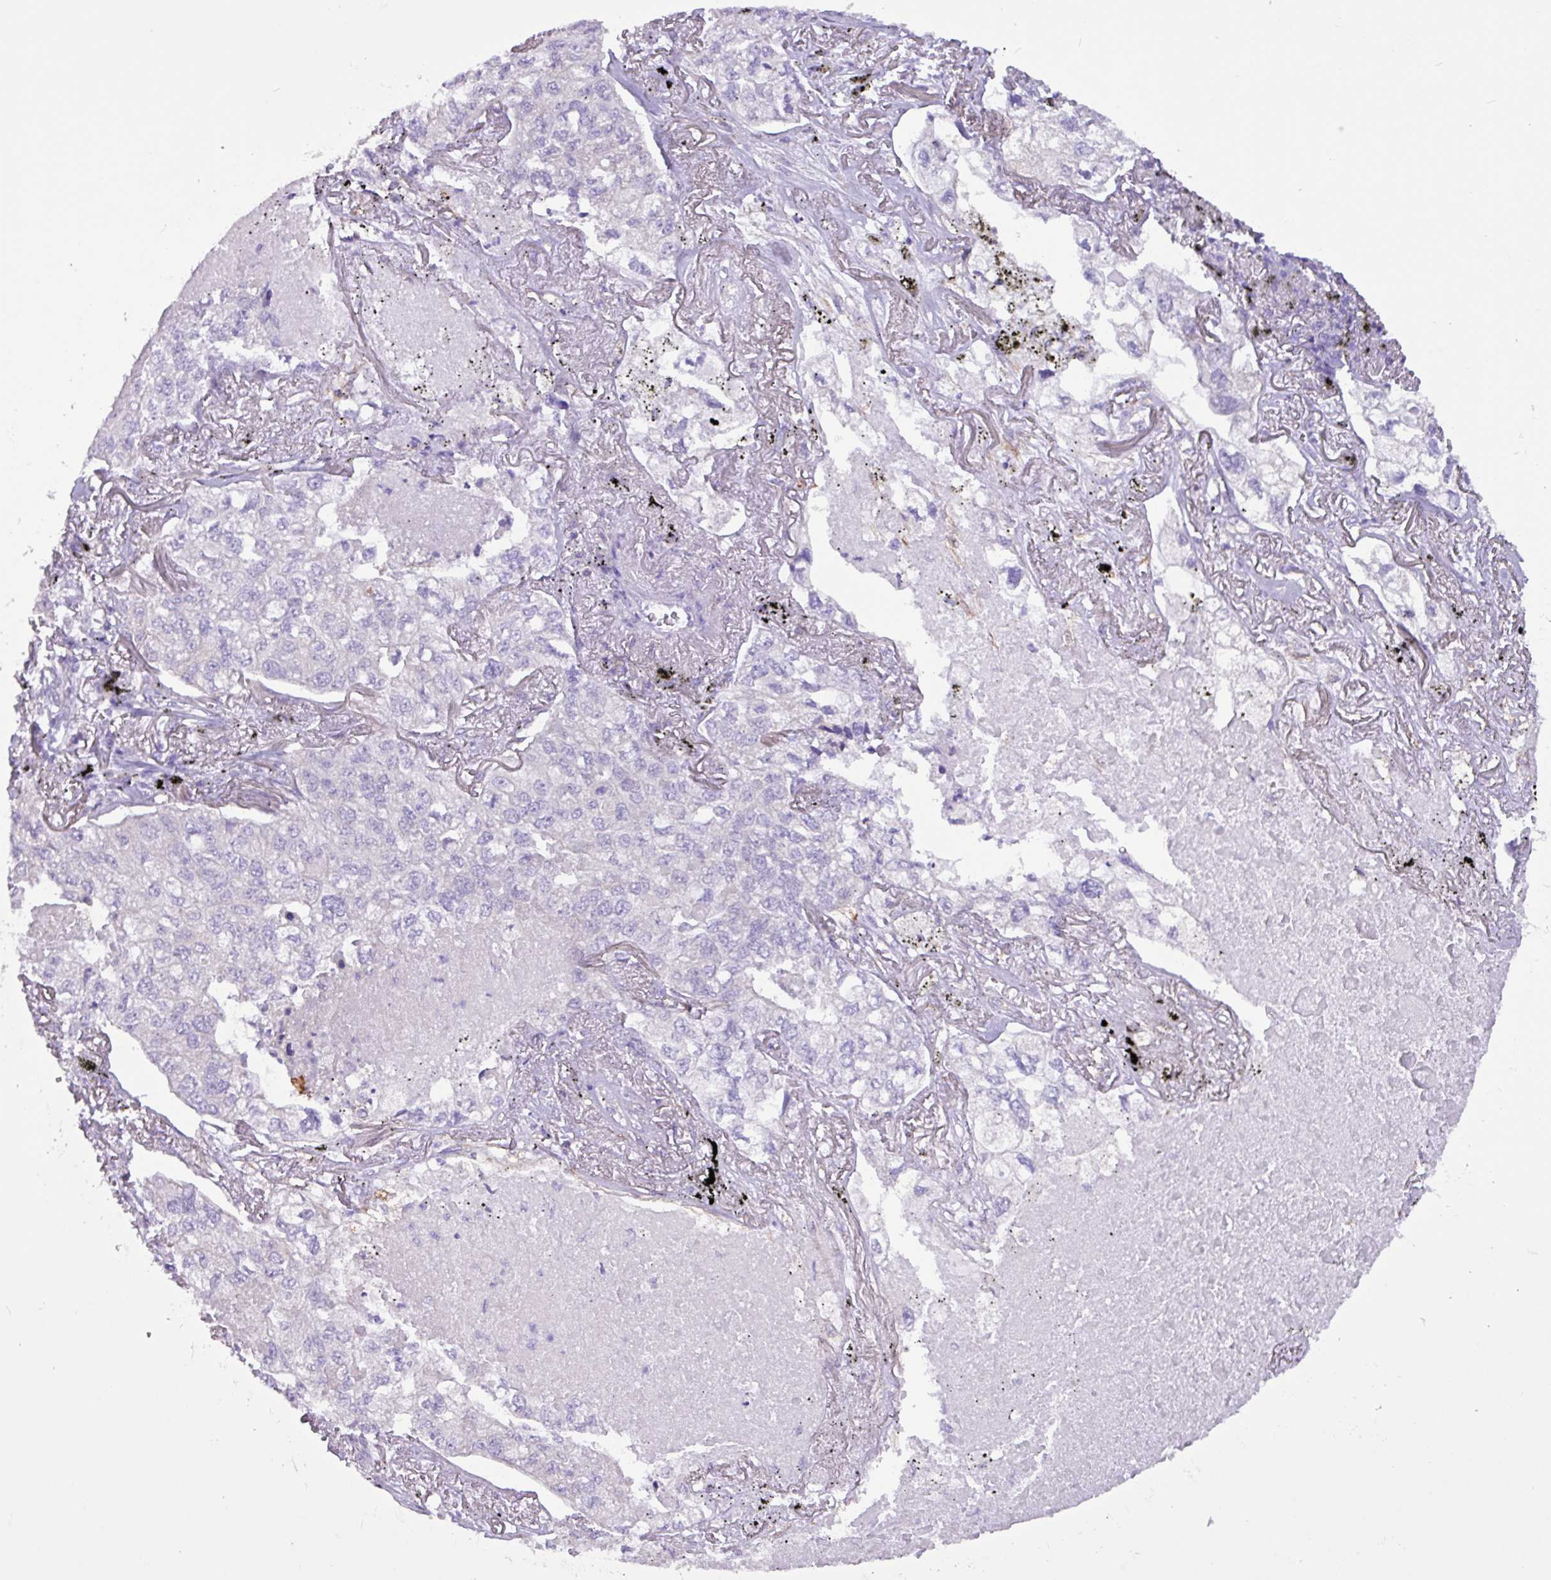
{"staining": {"intensity": "negative", "quantity": "none", "location": "none"}, "tissue": "lung cancer", "cell_type": "Tumor cells", "image_type": "cancer", "snomed": [{"axis": "morphology", "description": "Adenocarcinoma, NOS"}, {"axis": "topography", "description": "Lung"}], "caption": "Tumor cells show no significant protein positivity in adenocarcinoma (lung). (Stains: DAB (3,3'-diaminobenzidine) immunohistochemistry with hematoxylin counter stain, Microscopy: brightfield microscopy at high magnification).", "gene": "SLC38A1", "patient": {"sex": "male", "age": 65}}